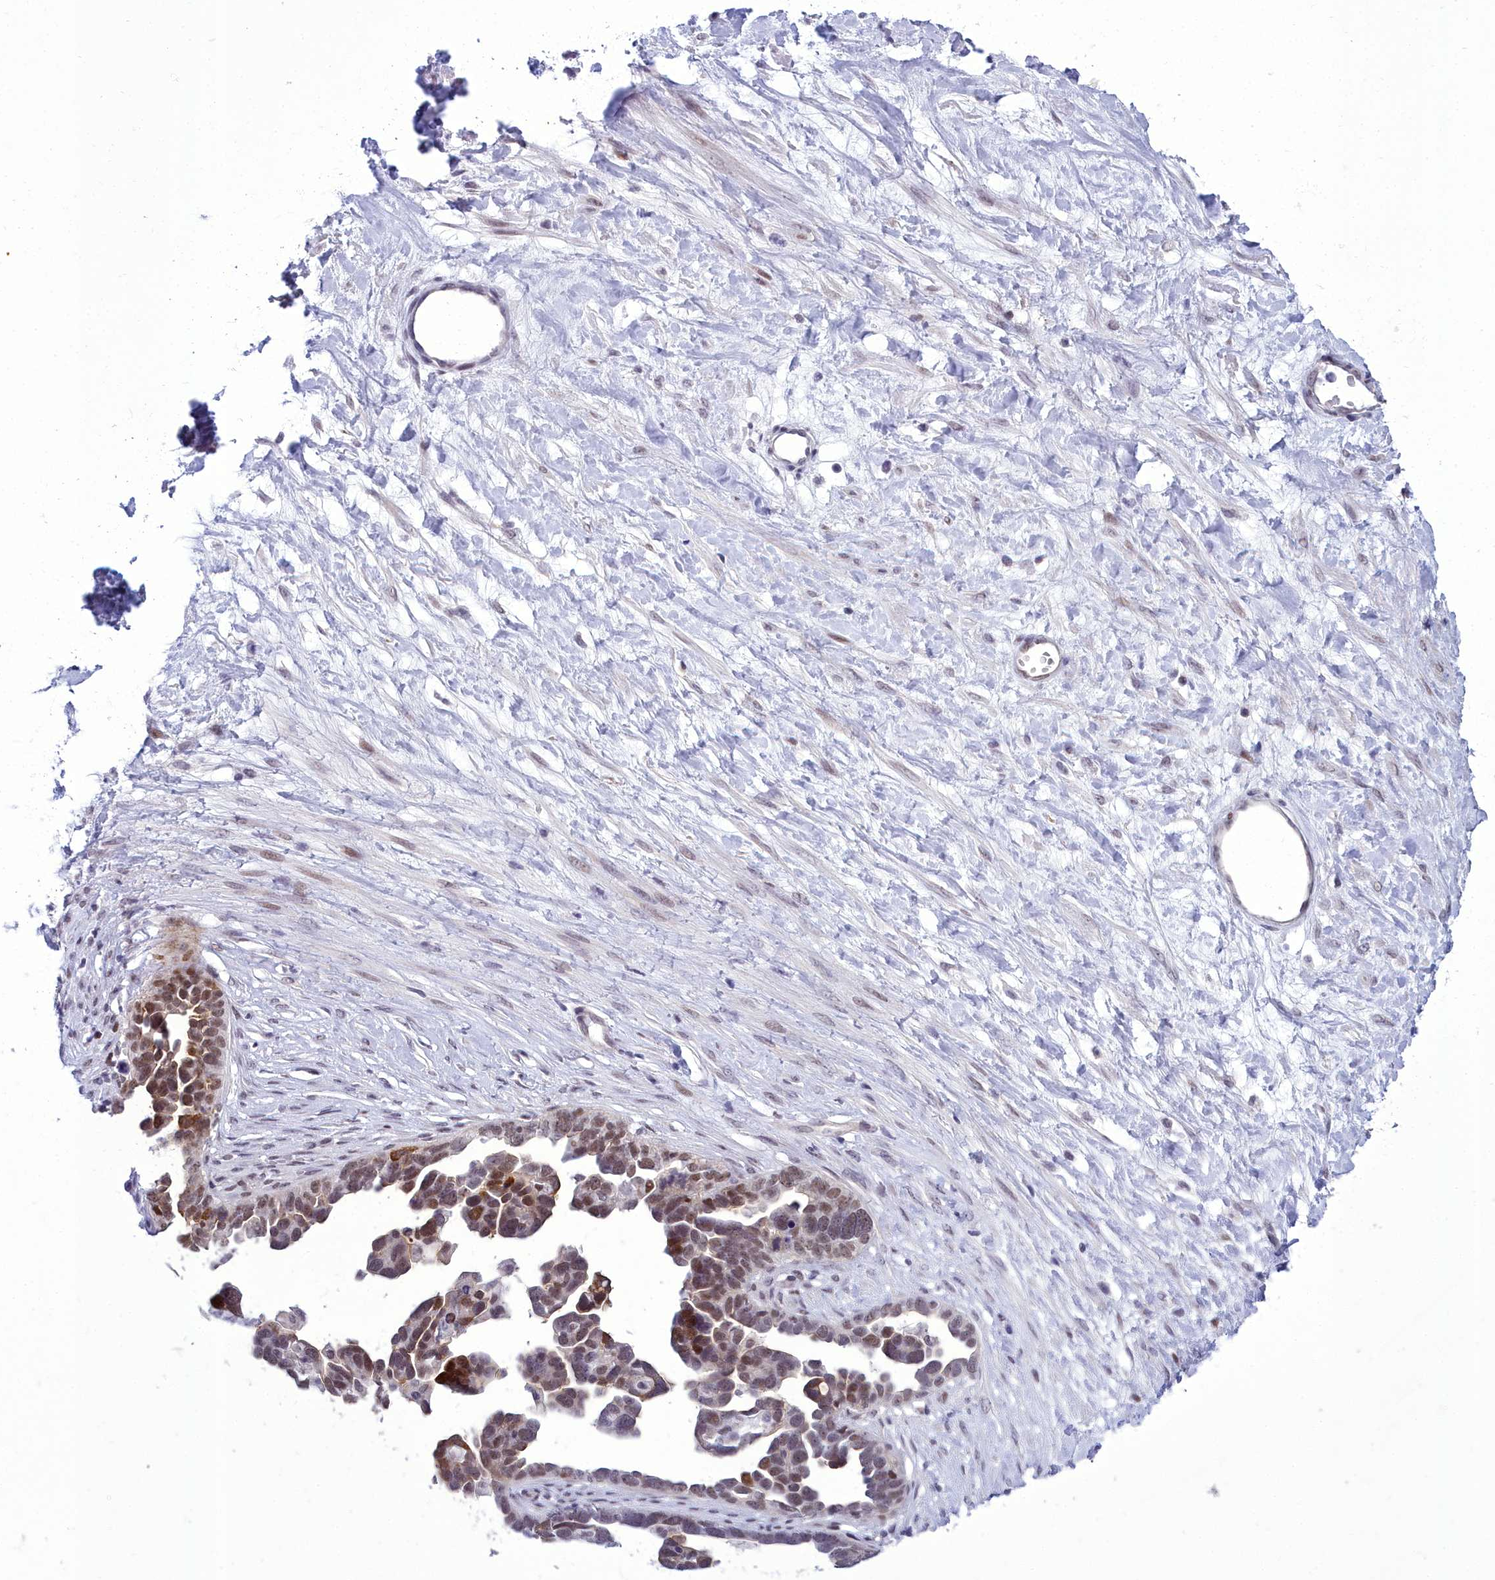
{"staining": {"intensity": "strong", "quantity": "<25%", "location": "cytoplasmic/membranous,nuclear"}, "tissue": "ovarian cancer", "cell_type": "Tumor cells", "image_type": "cancer", "snomed": [{"axis": "morphology", "description": "Cystadenocarcinoma, serous, NOS"}, {"axis": "topography", "description": "Ovary"}], "caption": "Immunohistochemical staining of human ovarian serous cystadenocarcinoma shows medium levels of strong cytoplasmic/membranous and nuclear protein staining in about <25% of tumor cells.", "gene": "CEACAM19", "patient": {"sex": "female", "age": 54}}